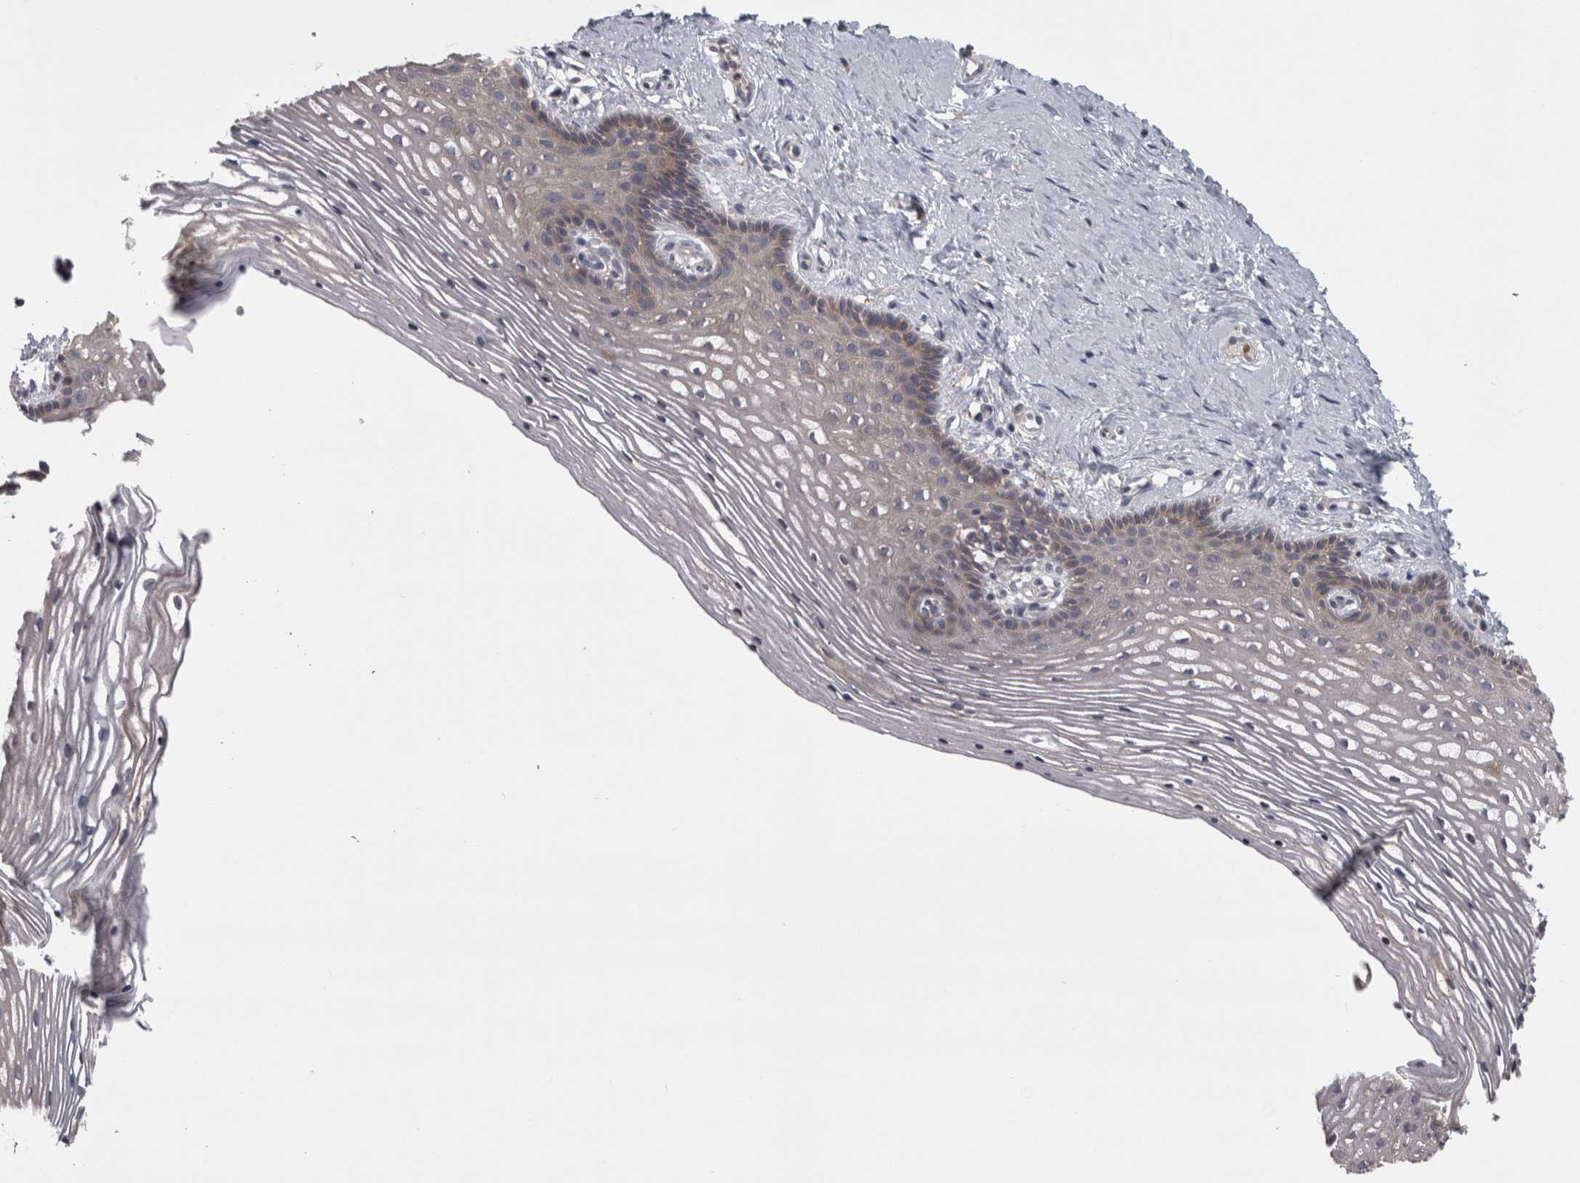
{"staining": {"intensity": "weak", "quantity": "25%-75%", "location": "cytoplasmic/membranous"}, "tissue": "vagina", "cell_type": "Squamous epithelial cells", "image_type": "normal", "snomed": [{"axis": "morphology", "description": "Normal tissue, NOS"}, {"axis": "topography", "description": "Vagina"}], "caption": "Weak cytoplasmic/membranous staining for a protein is identified in about 25%-75% of squamous epithelial cells of benign vagina using immunohistochemistry.", "gene": "PRKCI", "patient": {"sex": "female", "age": 32}}